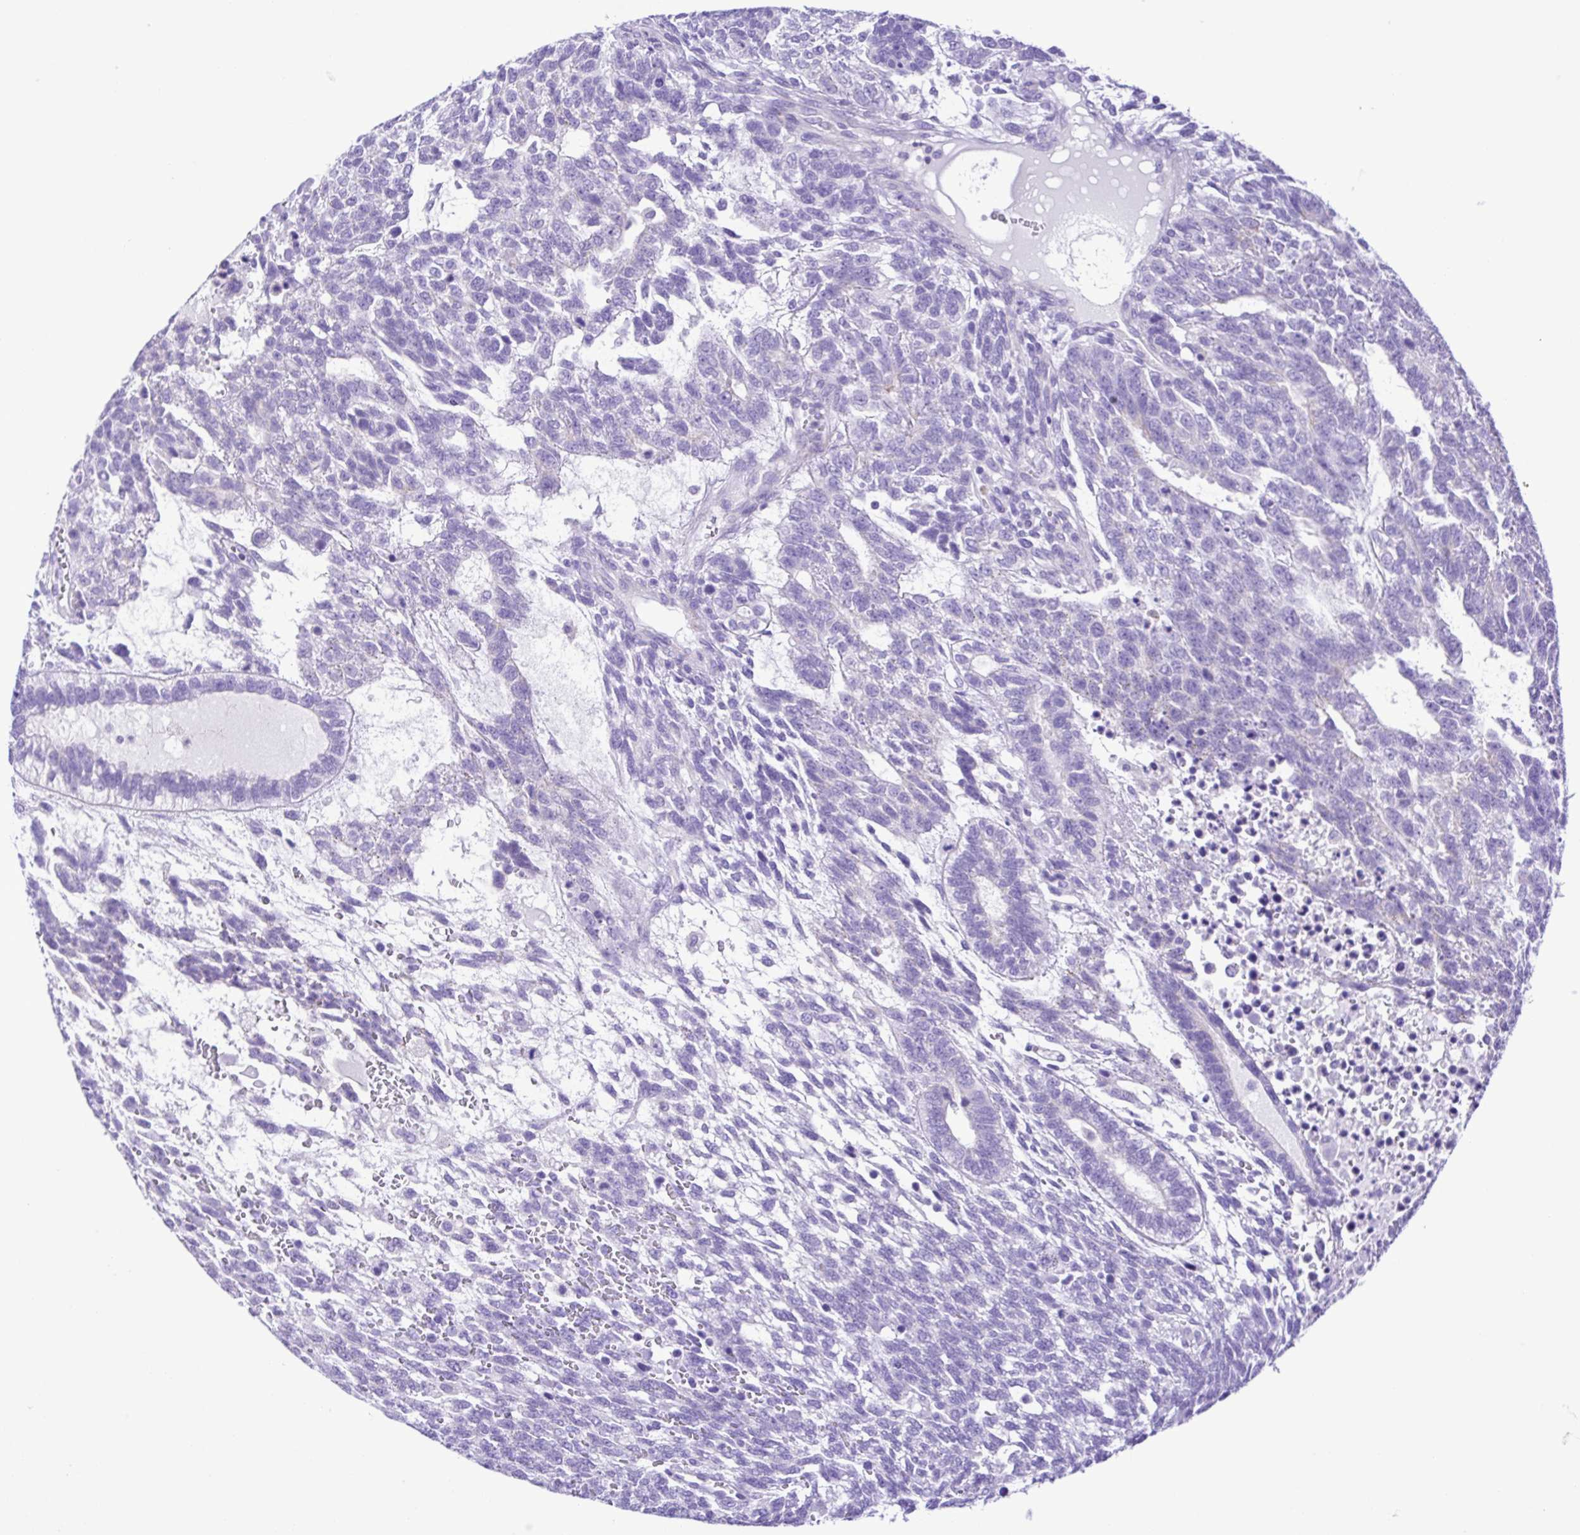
{"staining": {"intensity": "negative", "quantity": "none", "location": "none"}, "tissue": "testis cancer", "cell_type": "Tumor cells", "image_type": "cancer", "snomed": [{"axis": "morphology", "description": "Carcinoma, Embryonal, NOS"}, {"axis": "topography", "description": "Testis"}], "caption": "Testis cancer (embryonal carcinoma) stained for a protein using immunohistochemistry (IHC) reveals no positivity tumor cells.", "gene": "SYT1", "patient": {"sex": "male", "age": 23}}